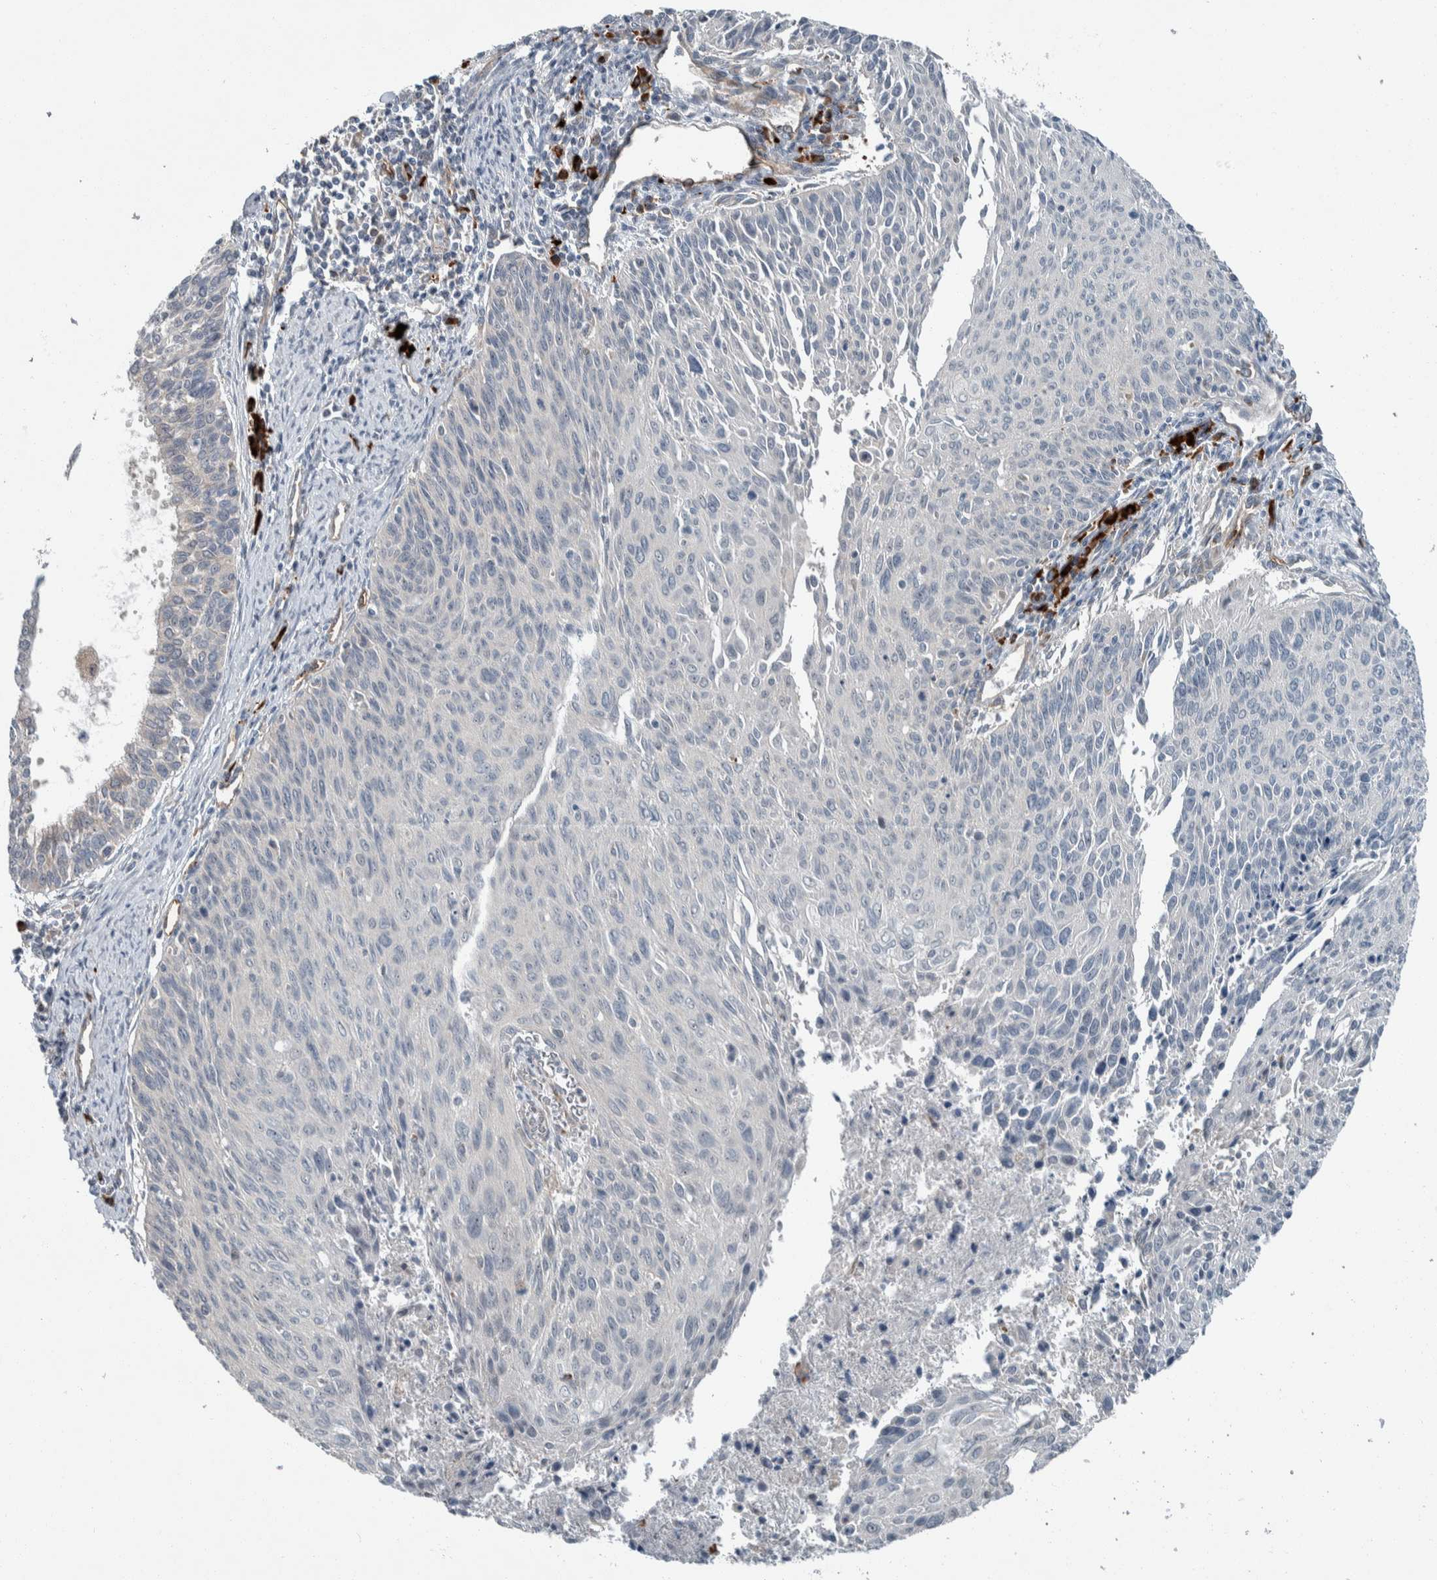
{"staining": {"intensity": "negative", "quantity": "none", "location": "none"}, "tissue": "cervical cancer", "cell_type": "Tumor cells", "image_type": "cancer", "snomed": [{"axis": "morphology", "description": "Squamous cell carcinoma, NOS"}, {"axis": "topography", "description": "Cervix"}], "caption": "A high-resolution histopathology image shows immunohistochemistry (IHC) staining of squamous cell carcinoma (cervical), which exhibits no significant positivity in tumor cells. (Brightfield microscopy of DAB (3,3'-diaminobenzidine) immunohistochemistry (IHC) at high magnification).", "gene": "USP25", "patient": {"sex": "female", "age": 55}}